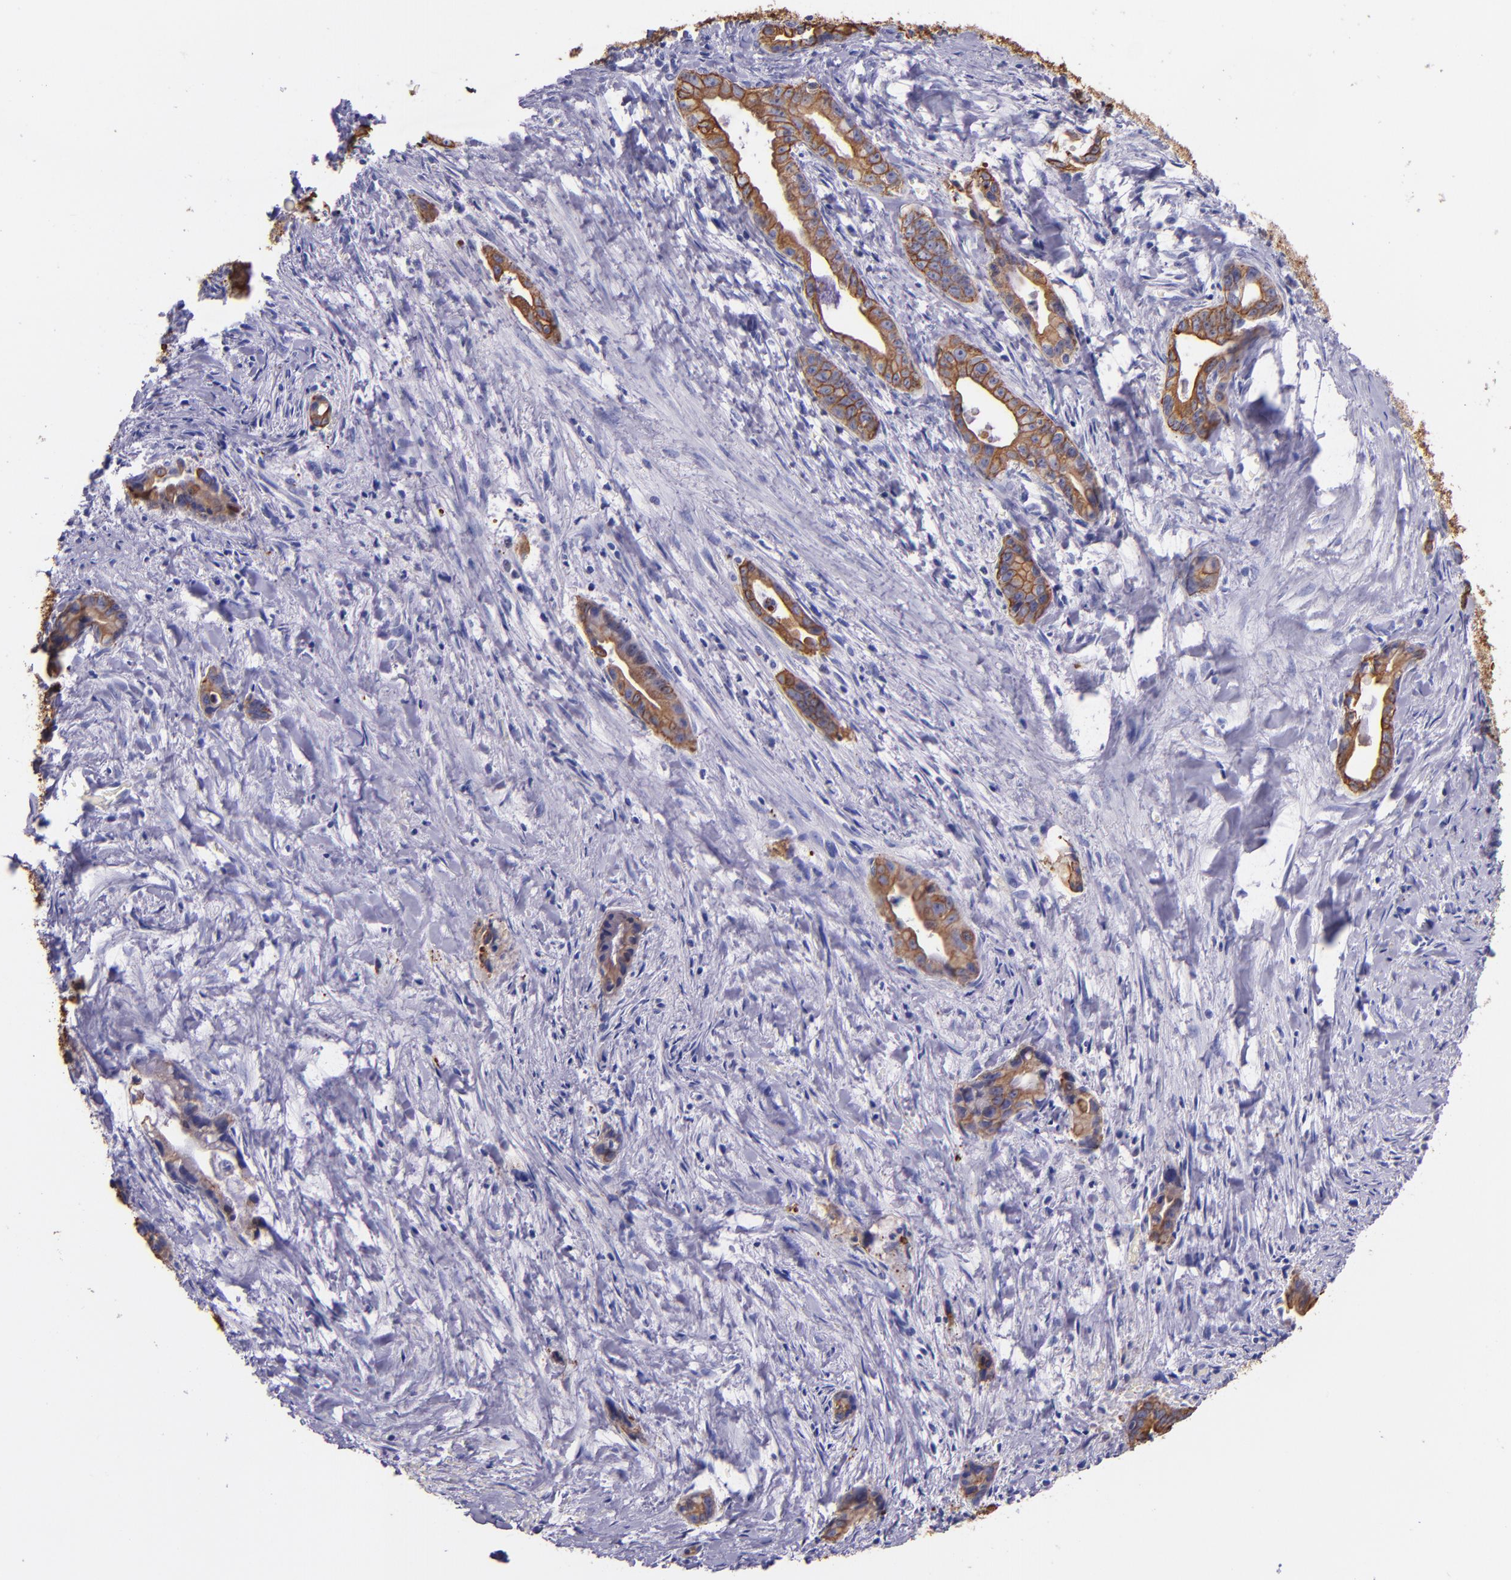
{"staining": {"intensity": "moderate", "quantity": ">75%", "location": "cytoplasmic/membranous"}, "tissue": "liver cancer", "cell_type": "Tumor cells", "image_type": "cancer", "snomed": [{"axis": "morphology", "description": "Cholangiocarcinoma"}, {"axis": "topography", "description": "Liver"}], "caption": "A brown stain labels moderate cytoplasmic/membranous positivity of a protein in liver cancer tumor cells. The staining was performed using DAB to visualize the protein expression in brown, while the nuclei were stained in blue with hematoxylin (Magnification: 20x).", "gene": "KRT4", "patient": {"sex": "female", "age": 55}}